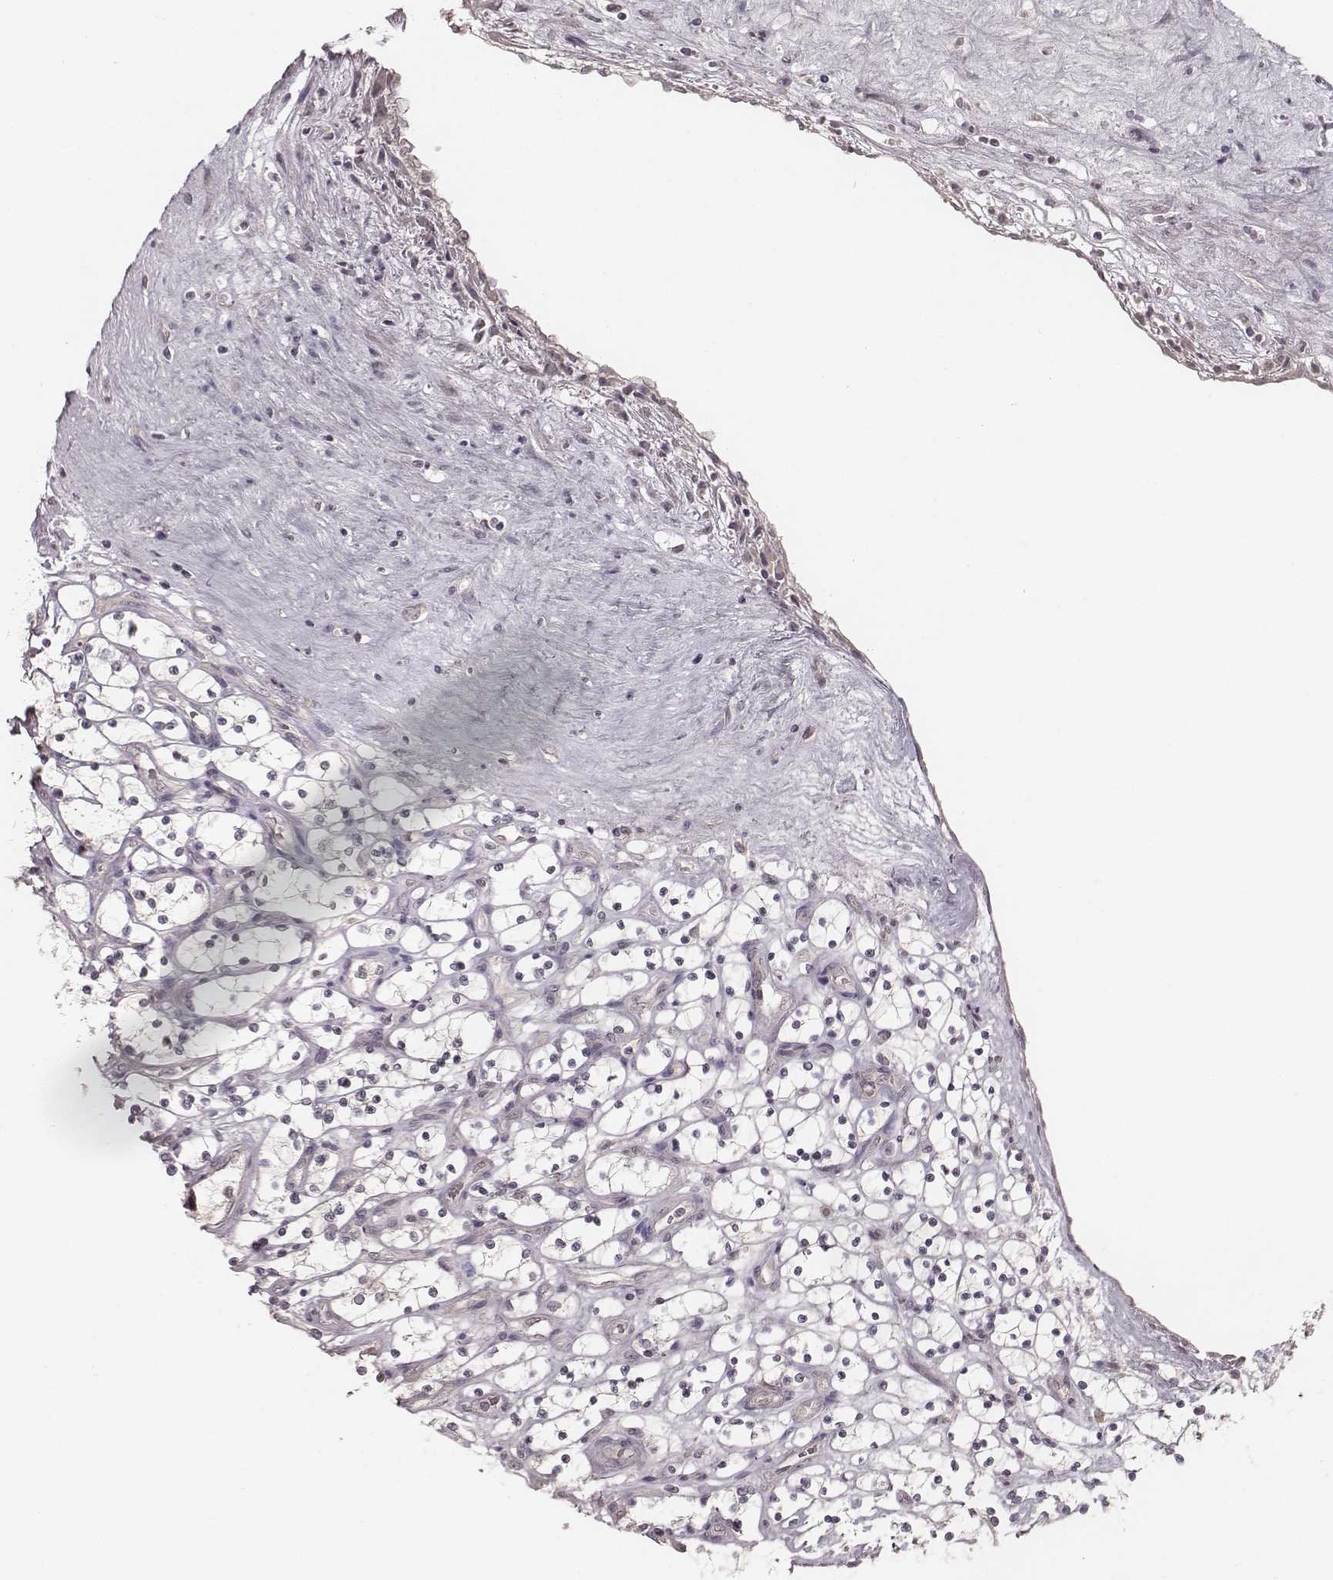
{"staining": {"intensity": "negative", "quantity": "none", "location": "none"}, "tissue": "renal cancer", "cell_type": "Tumor cells", "image_type": "cancer", "snomed": [{"axis": "morphology", "description": "Adenocarcinoma, NOS"}, {"axis": "topography", "description": "Kidney"}], "caption": "Tumor cells show no significant positivity in renal adenocarcinoma.", "gene": "LY6K", "patient": {"sex": "female", "age": 69}}